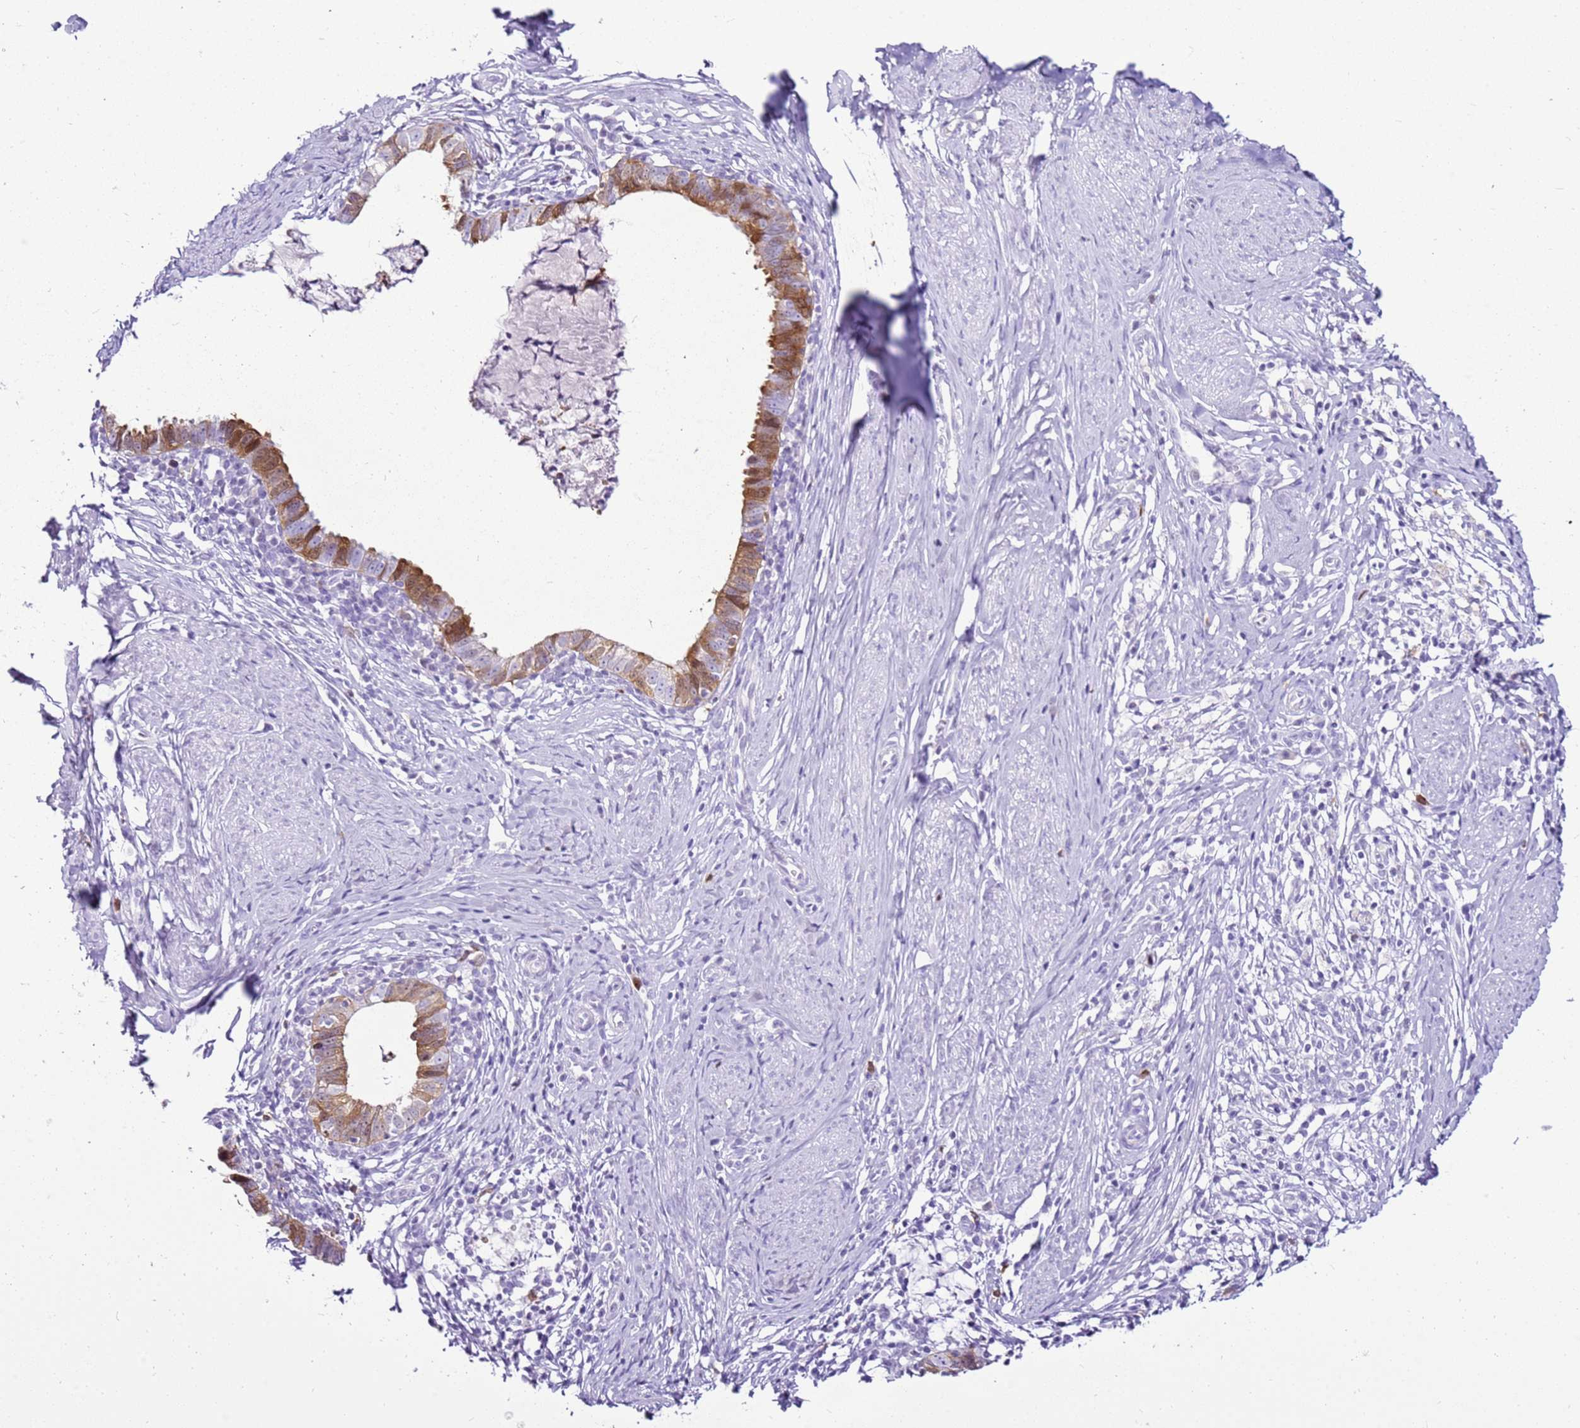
{"staining": {"intensity": "strong", "quantity": "25%-75%", "location": "cytoplasmic/membranous,nuclear"}, "tissue": "cervical cancer", "cell_type": "Tumor cells", "image_type": "cancer", "snomed": [{"axis": "morphology", "description": "Adenocarcinoma, NOS"}, {"axis": "topography", "description": "Cervix"}], "caption": "DAB (3,3'-diaminobenzidine) immunohistochemical staining of human cervical cancer reveals strong cytoplasmic/membranous and nuclear protein positivity in approximately 25%-75% of tumor cells.", "gene": "SPC25", "patient": {"sex": "female", "age": 36}}